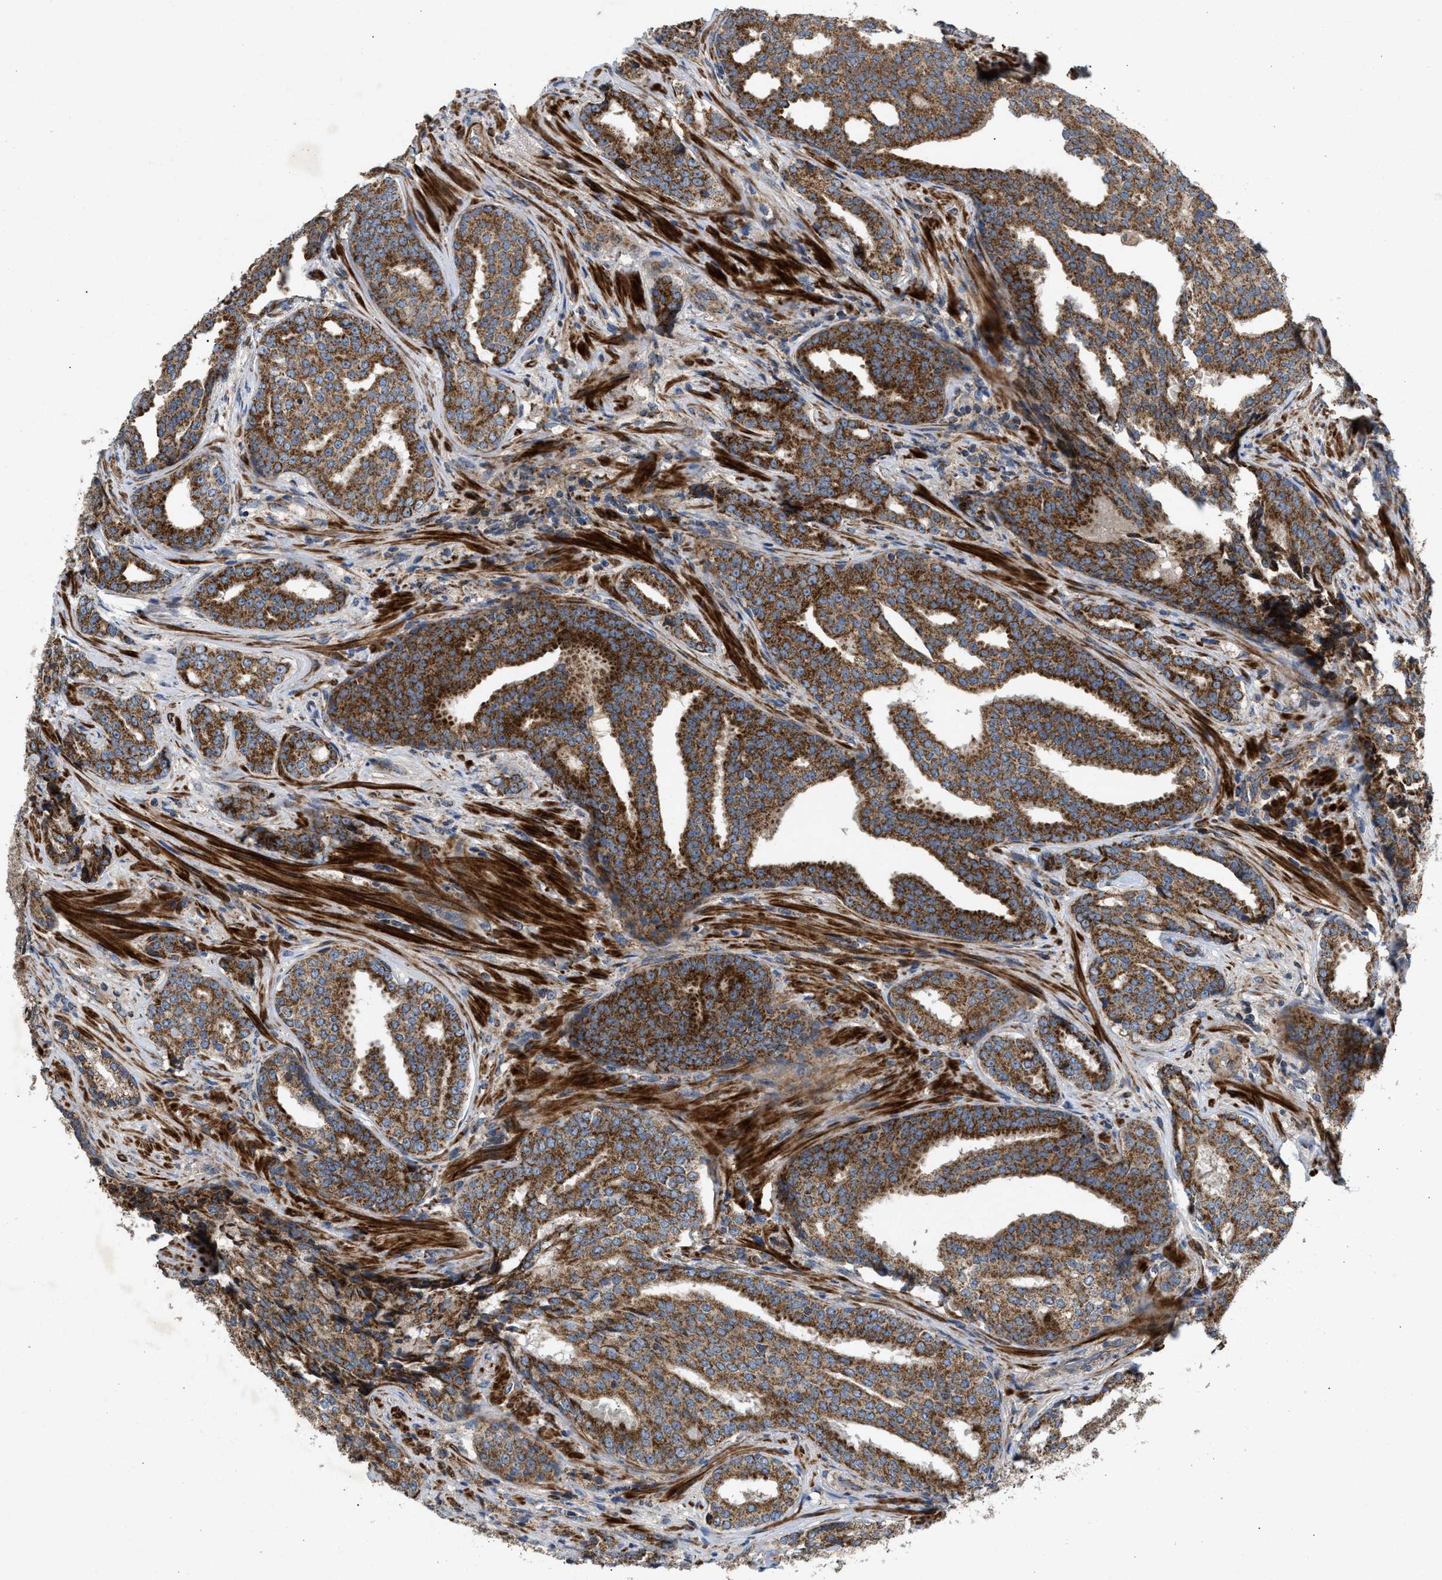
{"staining": {"intensity": "strong", "quantity": ">75%", "location": "cytoplasmic/membranous"}, "tissue": "prostate cancer", "cell_type": "Tumor cells", "image_type": "cancer", "snomed": [{"axis": "morphology", "description": "Adenocarcinoma, High grade"}, {"axis": "topography", "description": "Prostate"}], "caption": "A high amount of strong cytoplasmic/membranous expression is present in approximately >75% of tumor cells in prostate cancer tissue.", "gene": "TACO1", "patient": {"sex": "male", "age": 71}}